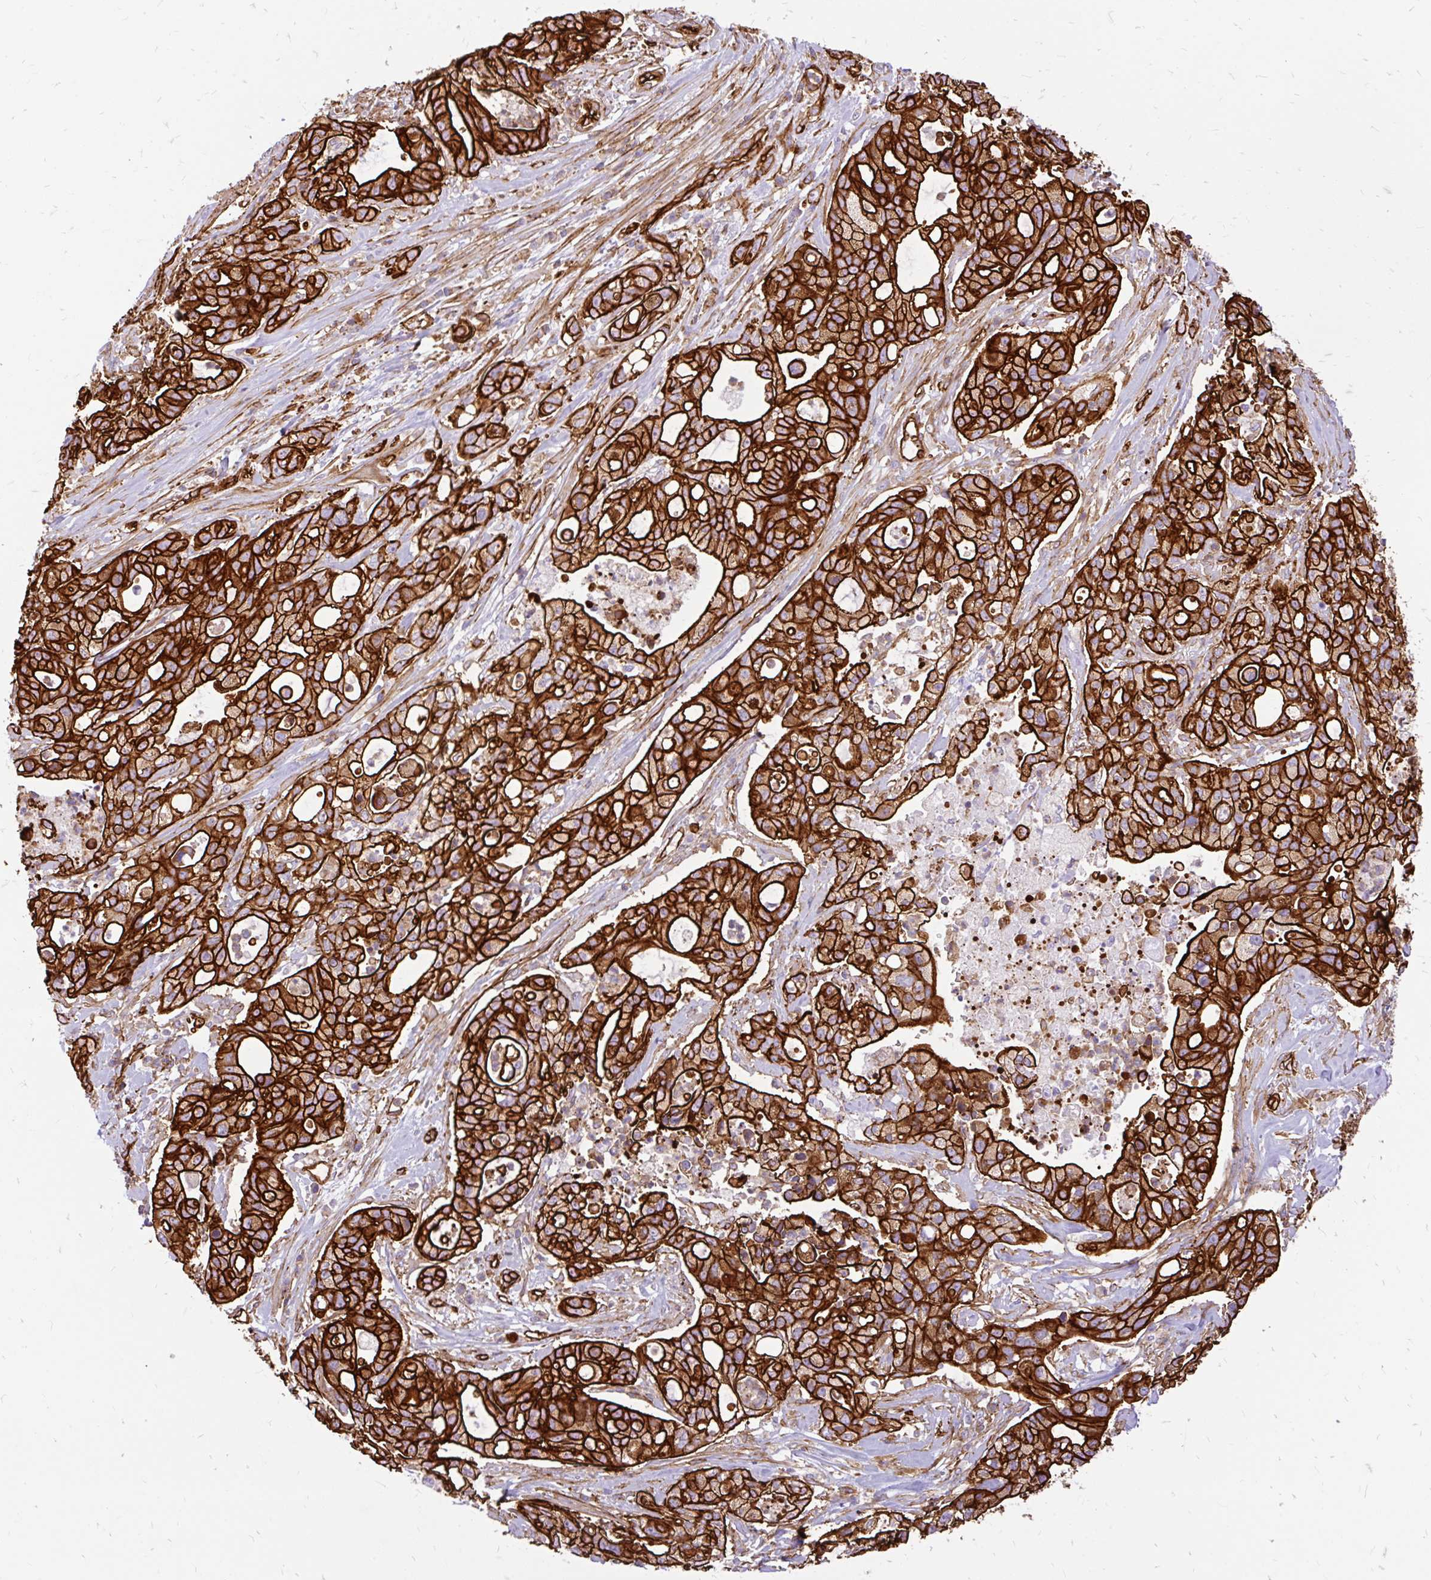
{"staining": {"intensity": "strong", "quantity": ">75%", "location": "cytoplasmic/membranous"}, "tissue": "pancreatic cancer", "cell_type": "Tumor cells", "image_type": "cancer", "snomed": [{"axis": "morphology", "description": "Adenocarcinoma, NOS"}, {"axis": "topography", "description": "Pancreas"}], "caption": "This is an image of immunohistochemistry staining of pancreatic cancer (adenocarcinoma), which shows strong staining in the cytoplasmic/membranous of tumor cells.", "gene": "MAP1LC3B", "patient": {"sex": "female", "age": 69}}